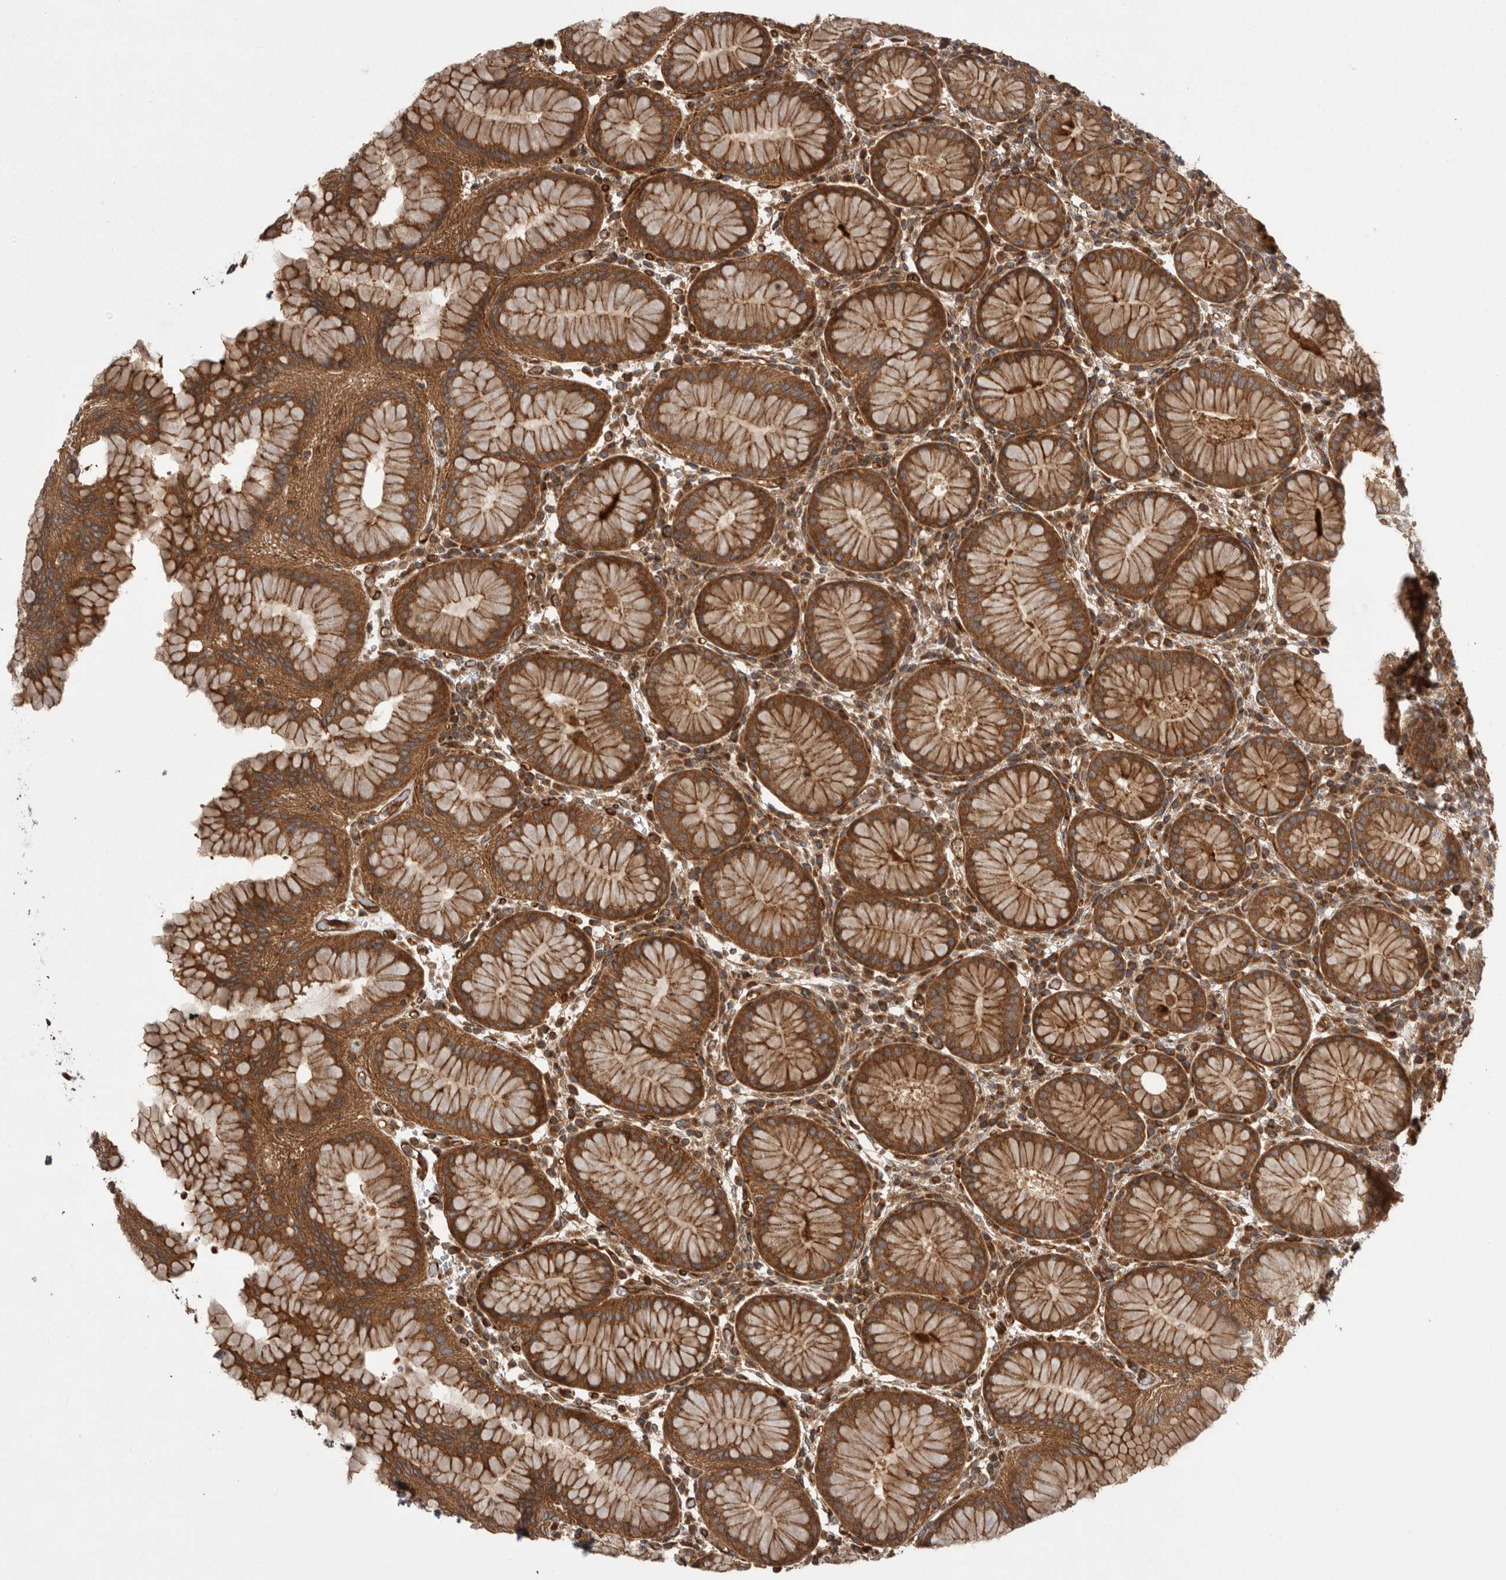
{"staining": {"intensity": "moderate", "quantity": ">75%", "location": "cytoplasmic/membranous"}, "tissue": "stomach", "cell_type": "Glandular cells", "image_type": "normal", "snomed": [{"axis": "morphology", "description": "Normal tissue, NOS"}, {"axis": "topography", "description": "Stomach"}, {"axis": "topography", "description": "Stomach, lower"}], "caption": "About >75% of glandular cells in normal stomach show moderate cytoplasmic/membranous protein expression as visualized by brown immunohistochemical staining.", "gene": "DHDDS", "patient": {"sex": "female", "age": 56}}